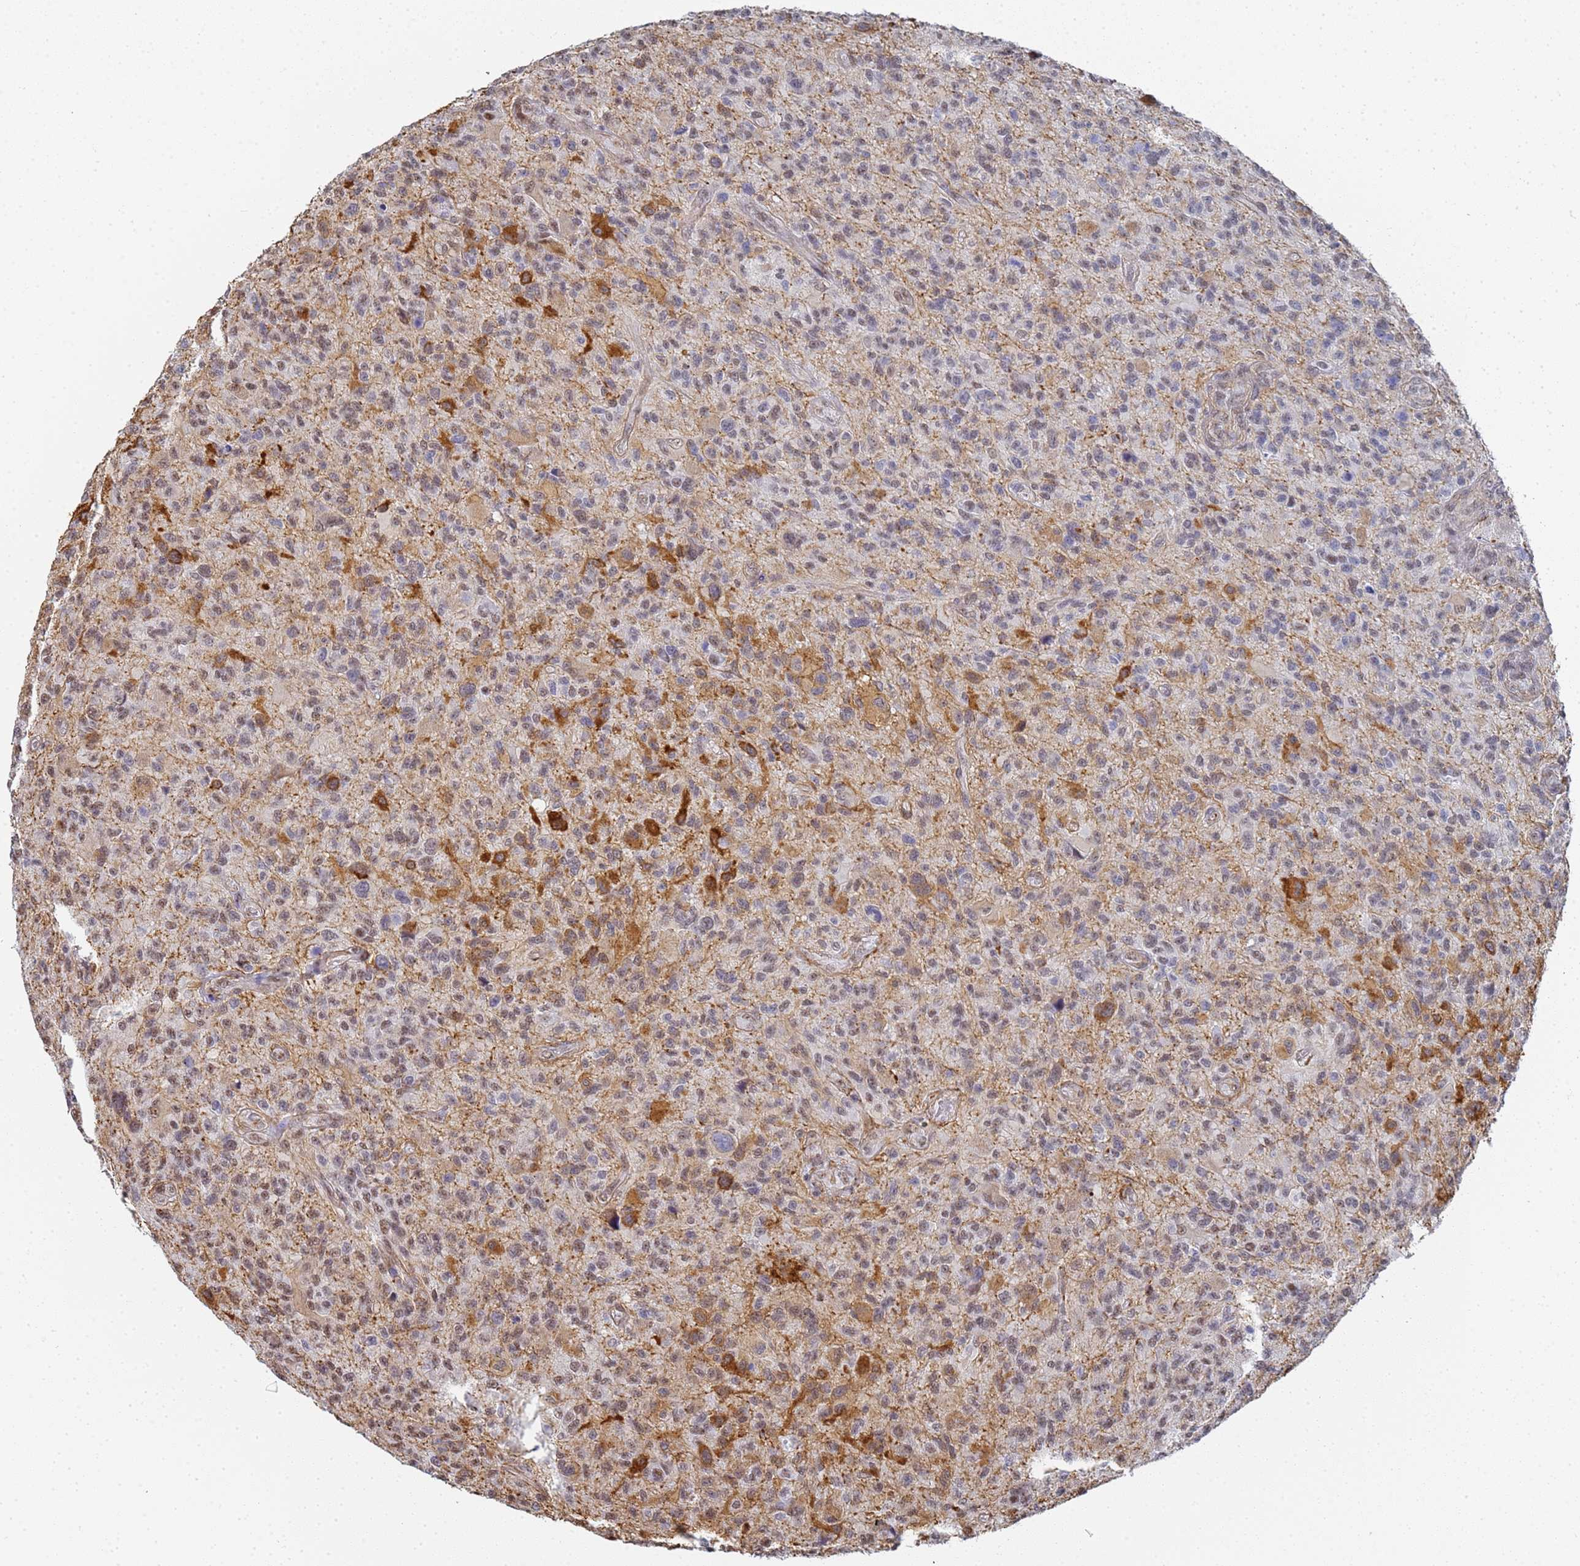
{"staining": {"intensity": "moderate", "quantity": "25%-75%", "location": "cytoplasmic/membranous,nuclear"}, "tissue": "glioma", "cell_type": "Tumor cells", "image_type": "cancer", "snomed": [{"axis": "morphology", "description": "Glioma, malignant, High grade"}, {"axis": "topography", "description": "Brain"}], "caption": "Immunohistochemistry (IHC) histopathology image of malignant high-grade glioma stained for a protein (brown), which demonstrates medium levels of moderate cytoplasmic/membranous and nuclear positivity in approximately 25%-75% of tumor cells.", "gene": "PRRT4", "patient": {"sex": "male", "age": 47}}